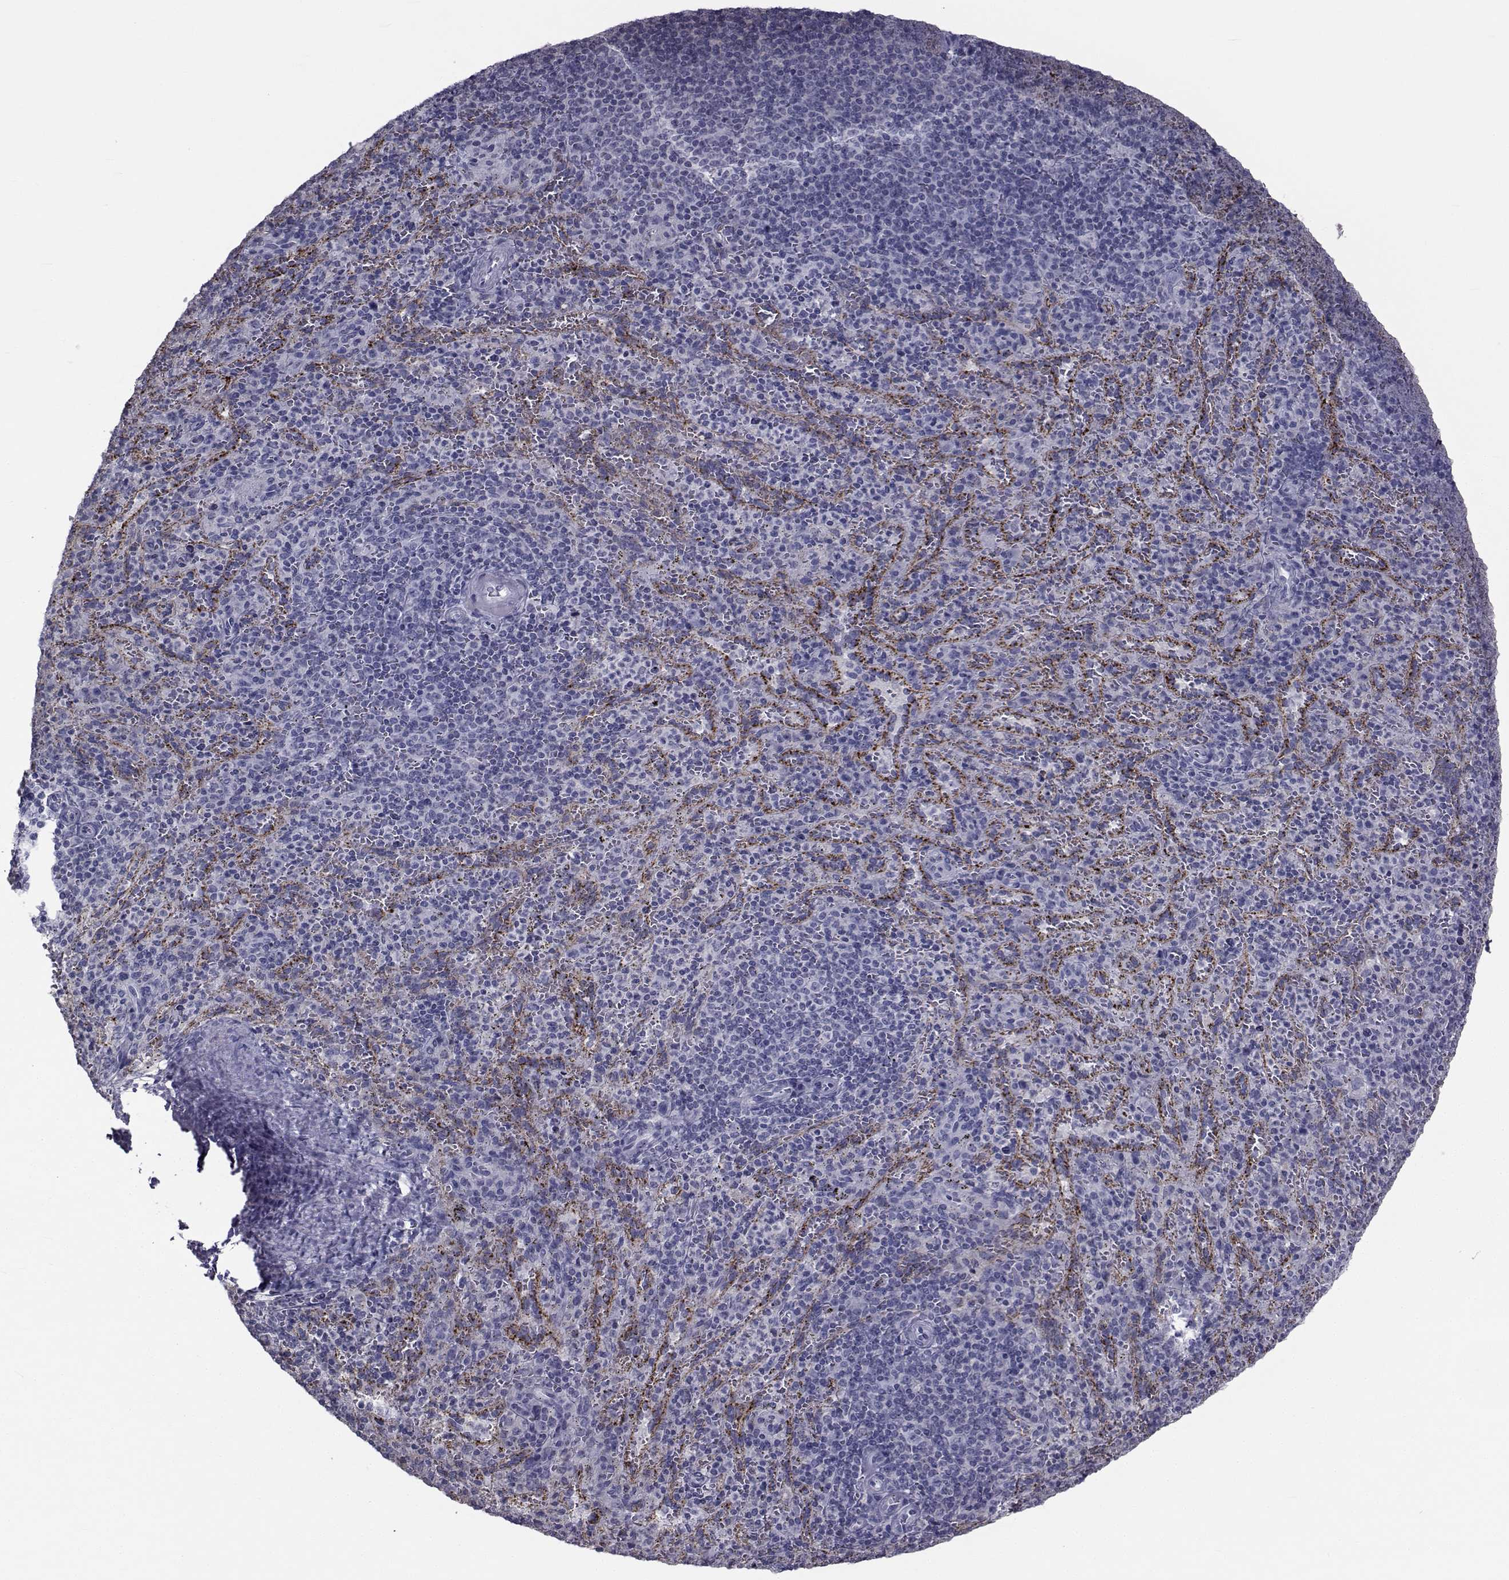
{"staining": {"intensity": "negative", "quantity": "none", "location": "none"}, "tissue": "spleen", "cell_type": "Cells in red pulp", "image_type": "normal", "snomed": [{"axis": "morphology", "description": "Normal tissue, NOS"}, {"axis": "topography", "description": "Spleen"}], "caption": "High power microscopy image of an IHC histopathology image of unremarkable spleen, revealing no significant staining in cells in red pulp.", "gene": "FDXR", "patient": {"sex": "male", "age": 57}}